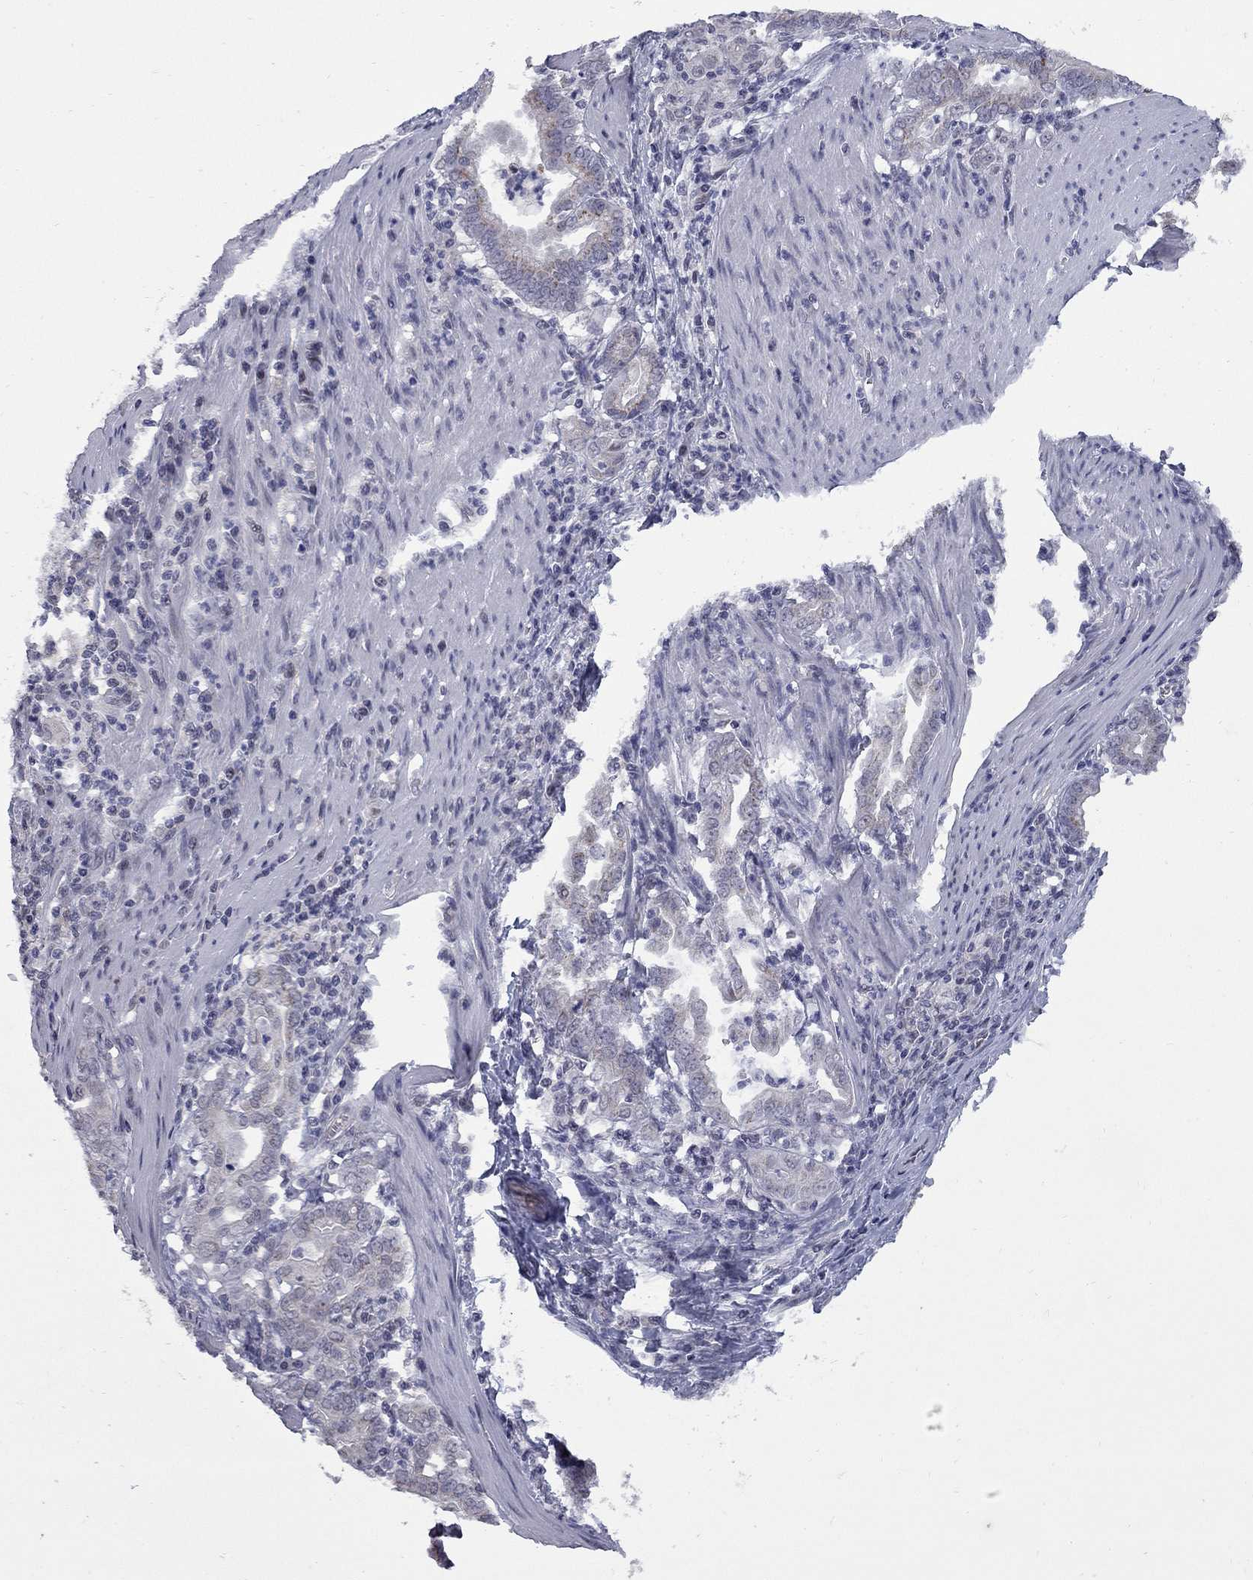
{"staining": {"intensity": "strong", "quantity": "<25%", "location": "cytoplasmic/membranous"}, "tissue": "stomach cancer", "cell_type": "Tumor cells", "image_type": "cancer", "snomed": [{"axis": "morphology", "description": "Adenocarcinoma, NOS"}, {"axis": "topography", "description": "Stomach, upper"}], "caption": "Strong cytoplasmic/membranous protein staining is seen in about <25% of tumor cells in stomach cancer.", "gene": "HTR4", "patient": {"sex": "female", "age": 79}}